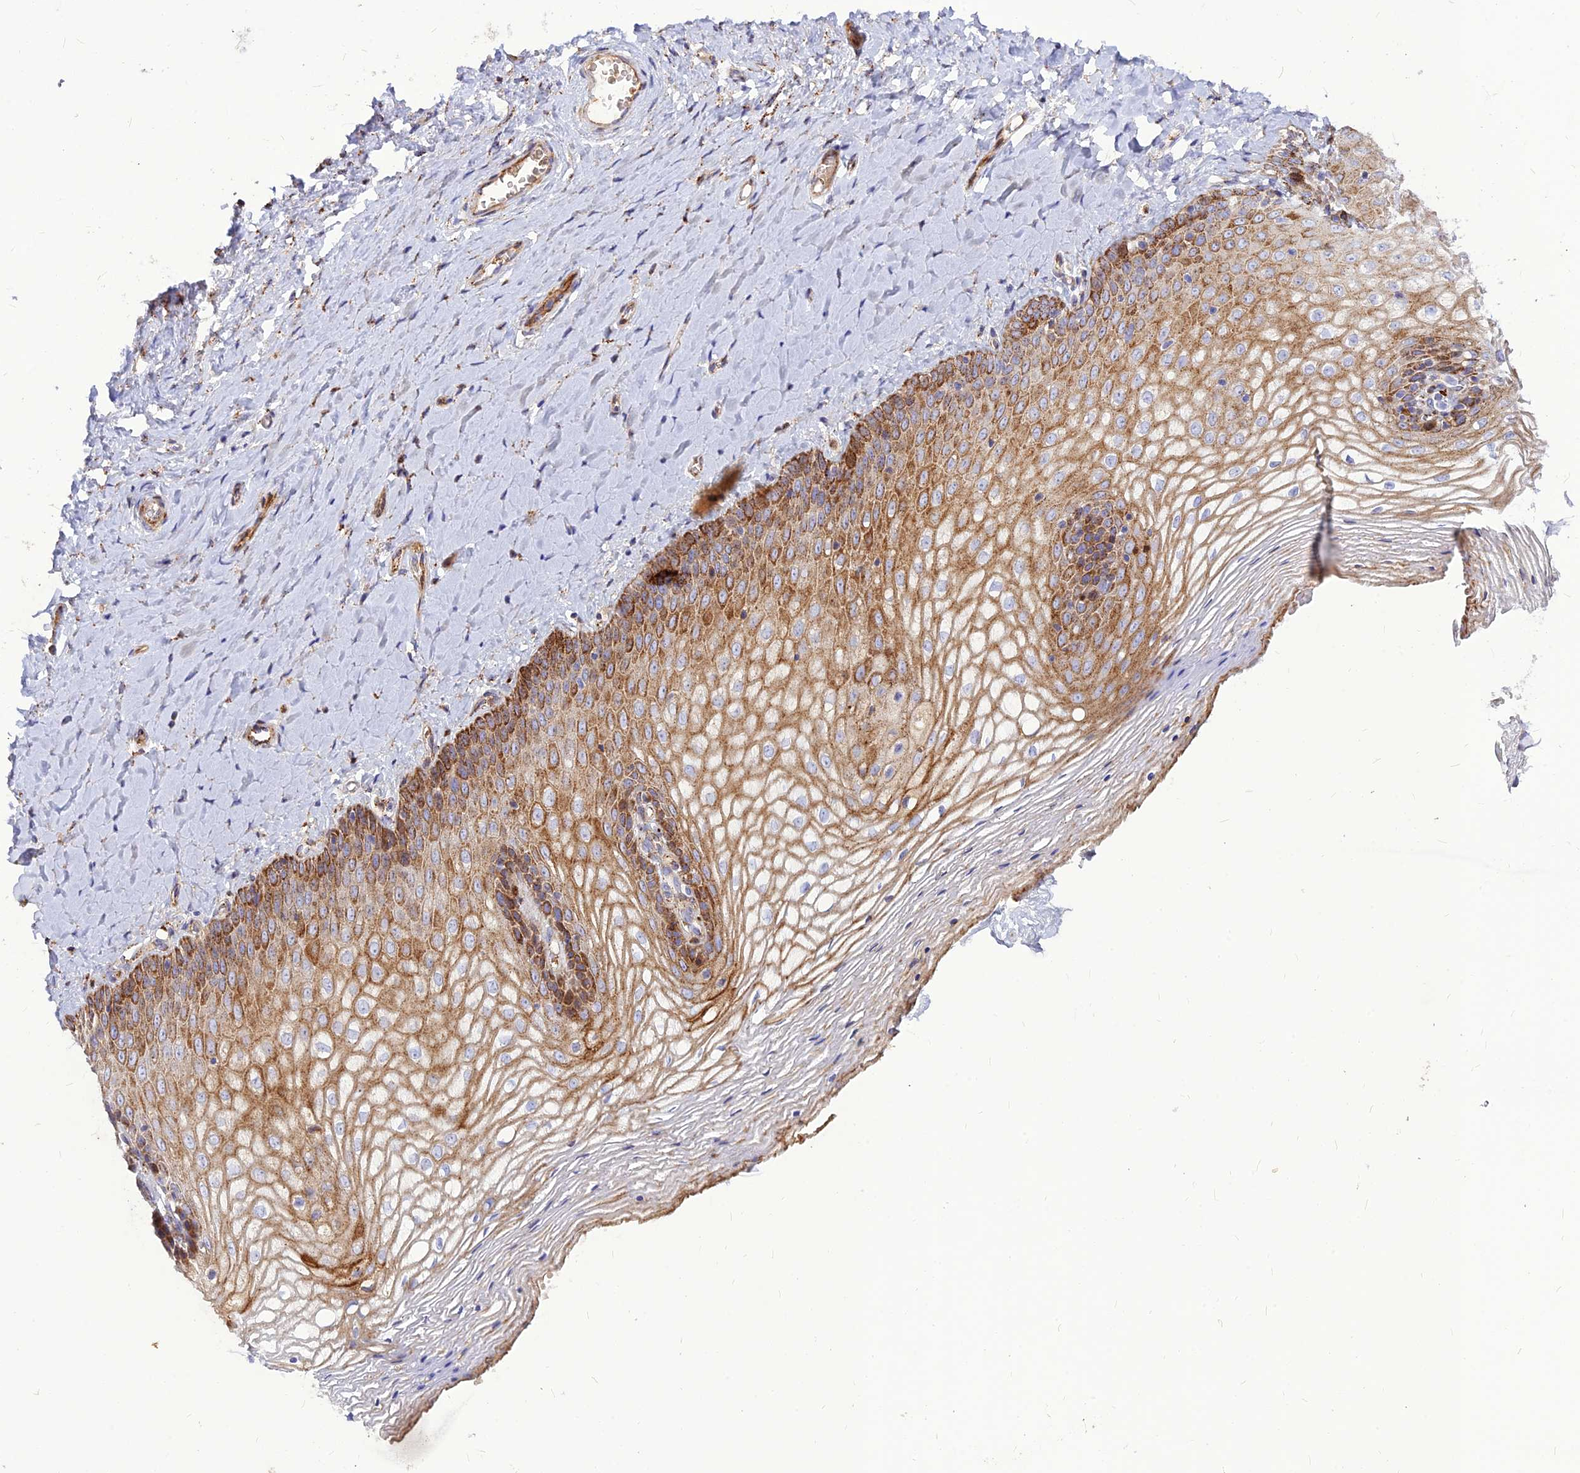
{"staining": {"intensity": "strong", "quantity": ">75%", "location": "cytoplasmic/membranous"}, "tissue": "vagina", "cell_type": "Squamous epithelial cells", "image_type": "normal", "snomed": [{"axis": "morphology", "description": "Normal tissue, NOS"}, {"axis": "topography", "description": "Vagina"}], "caption": "Squamous epithelial cells display high levels of strong cytoplasmic/membranous expression in approximately >75% of cells in unremarkable human vagina.", "gene": "RIMOC1", "patient": {"sex": "female", "age": 65}}